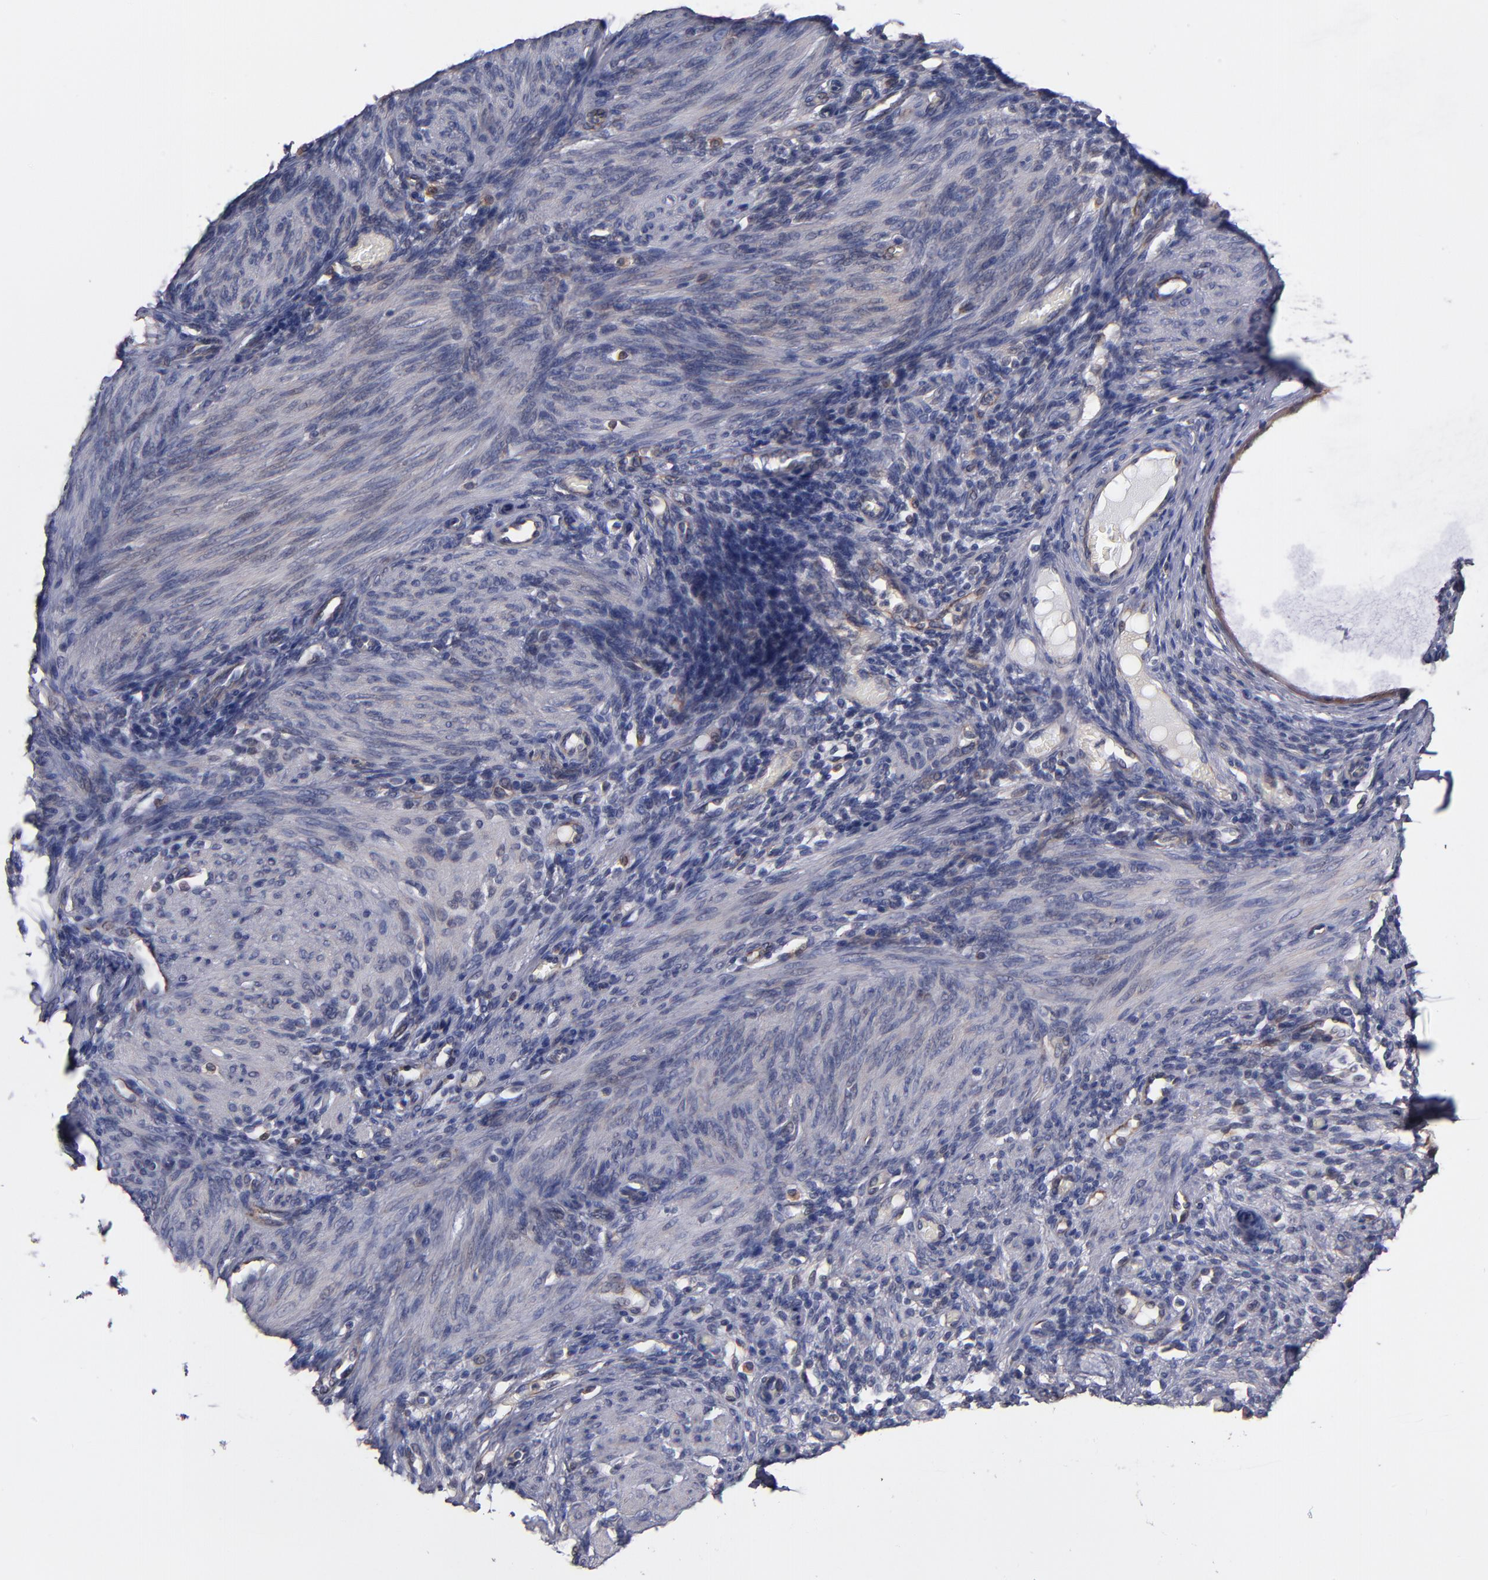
{"staining": {"intensity": "weak", "quantity": ">75%", "location": "cytoplasmic/membranous"}, "tissue": "endometrium", "cell_type": "Cells in endometrial stroma", "image_type": "normal", "snomed": [{"axis": "morphology", "description": "Normal tissue, NOS"}, {"axis": "topography", "description": "Endometrium"}], "caption": "Immunohistochemistry staining of normal endometrium, which exhibits low levels of weak cytoplasmic/membranous positivity in approximately >75% of cells in endometrial stroma indicating weak cytoplasmic/membranous protein positivity. The staining was performed using DAB (3,3'-diaminobenzidine) (brown) for protein detection and nuclei were counterstained in hematoxylin (blue).", "gene": "GMFB", "patient": {"sex": "female", "age": 72}}